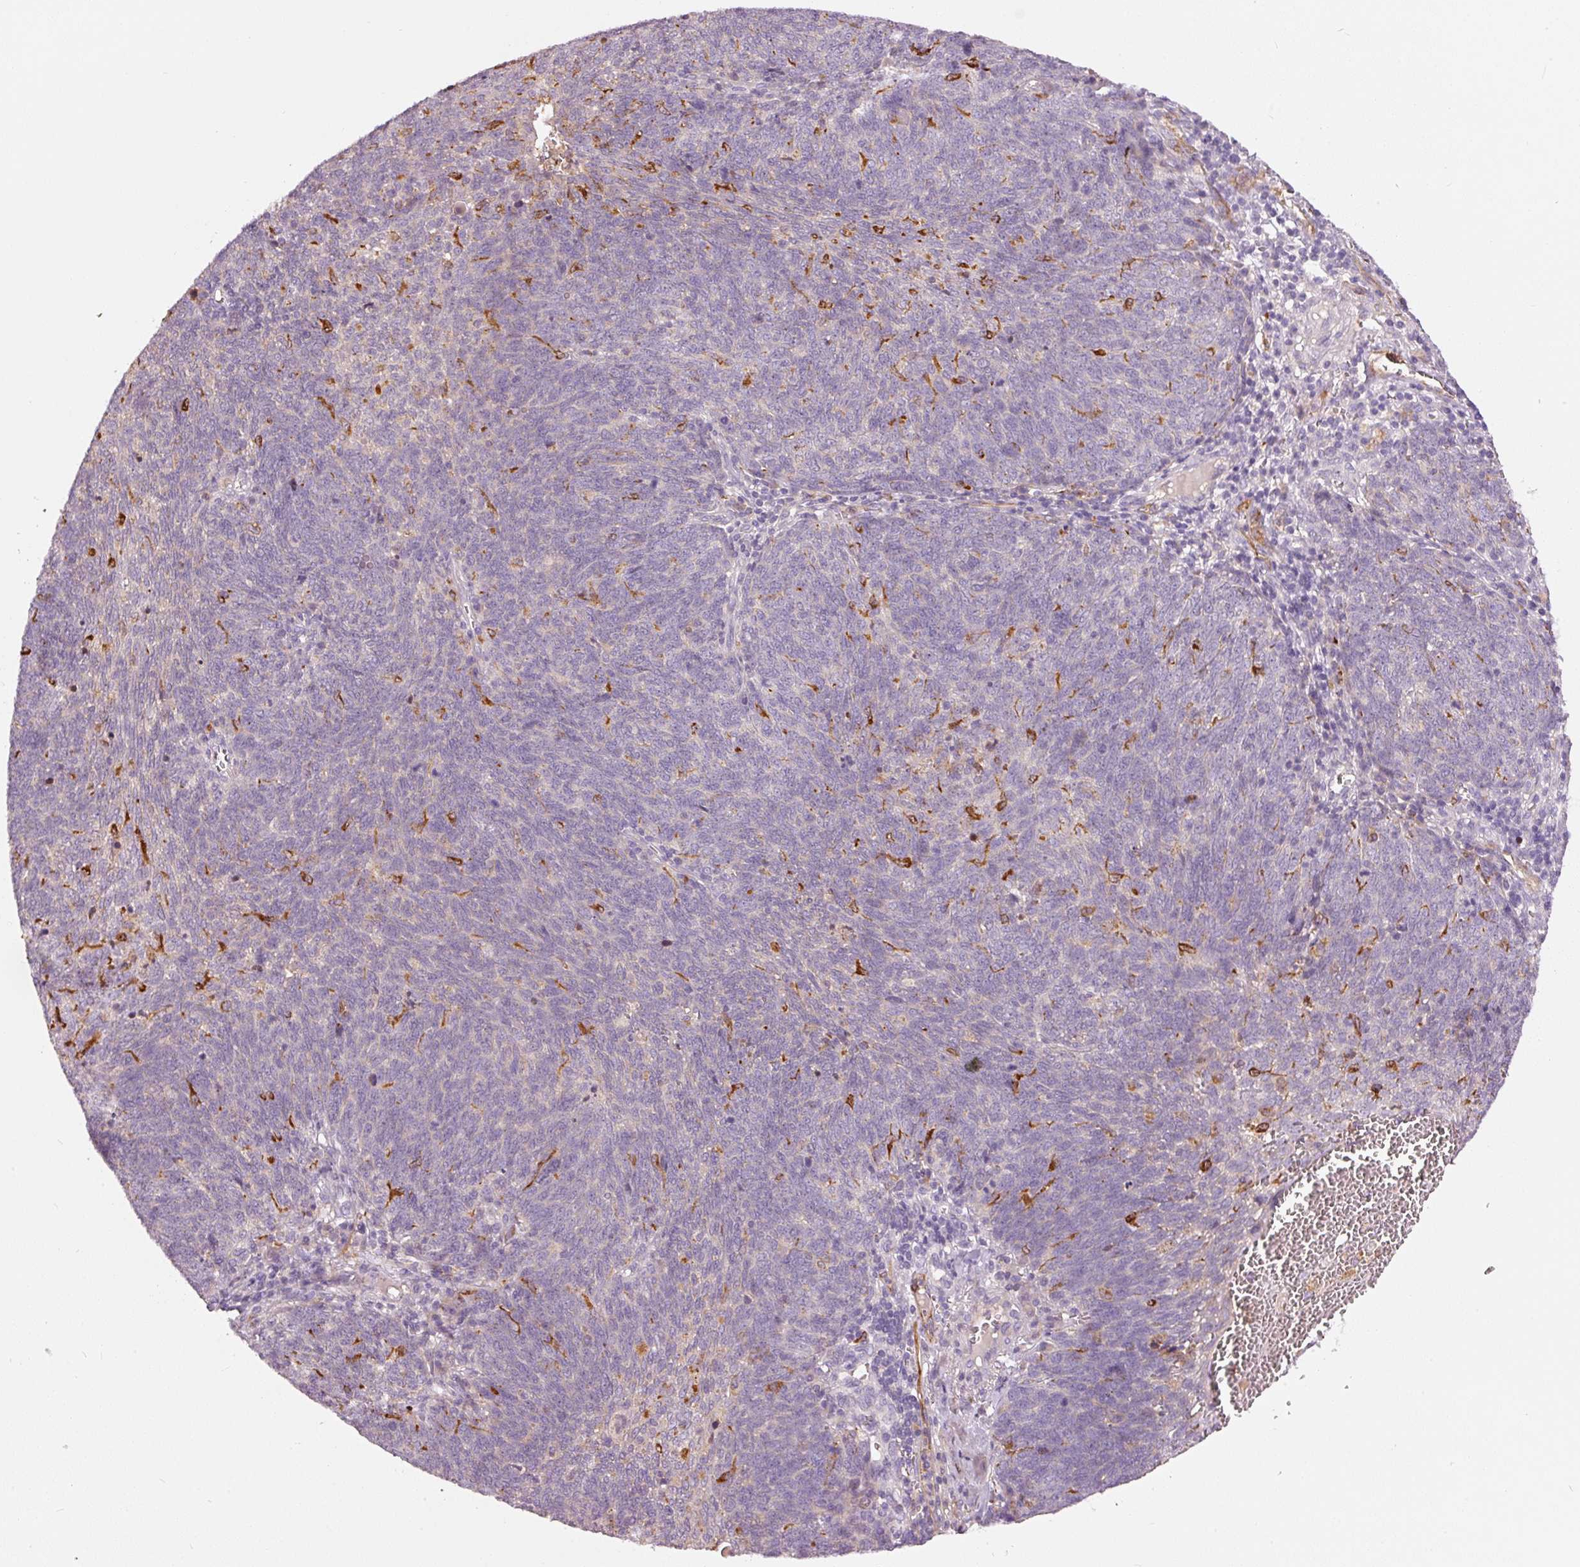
{"staining": {"intensity": "negative", "quantity": "none", "location": "none"}, "tissue": "lung cancer", "cell_type": "Tumor cells", "image_type": "cancer", "snomed": [{"axis": "morphology", "description": "Squamous cell carcinoma, NOS"}, {"axis": "topography", "description": "Lung"}], "caption": "This is an immunohistochemistry micrograph of squamous cell carcinoma (lung). There is no staining in tumor cells.", "gene": "KLHL21", "patient": {"sex": "female", "age": 72}}